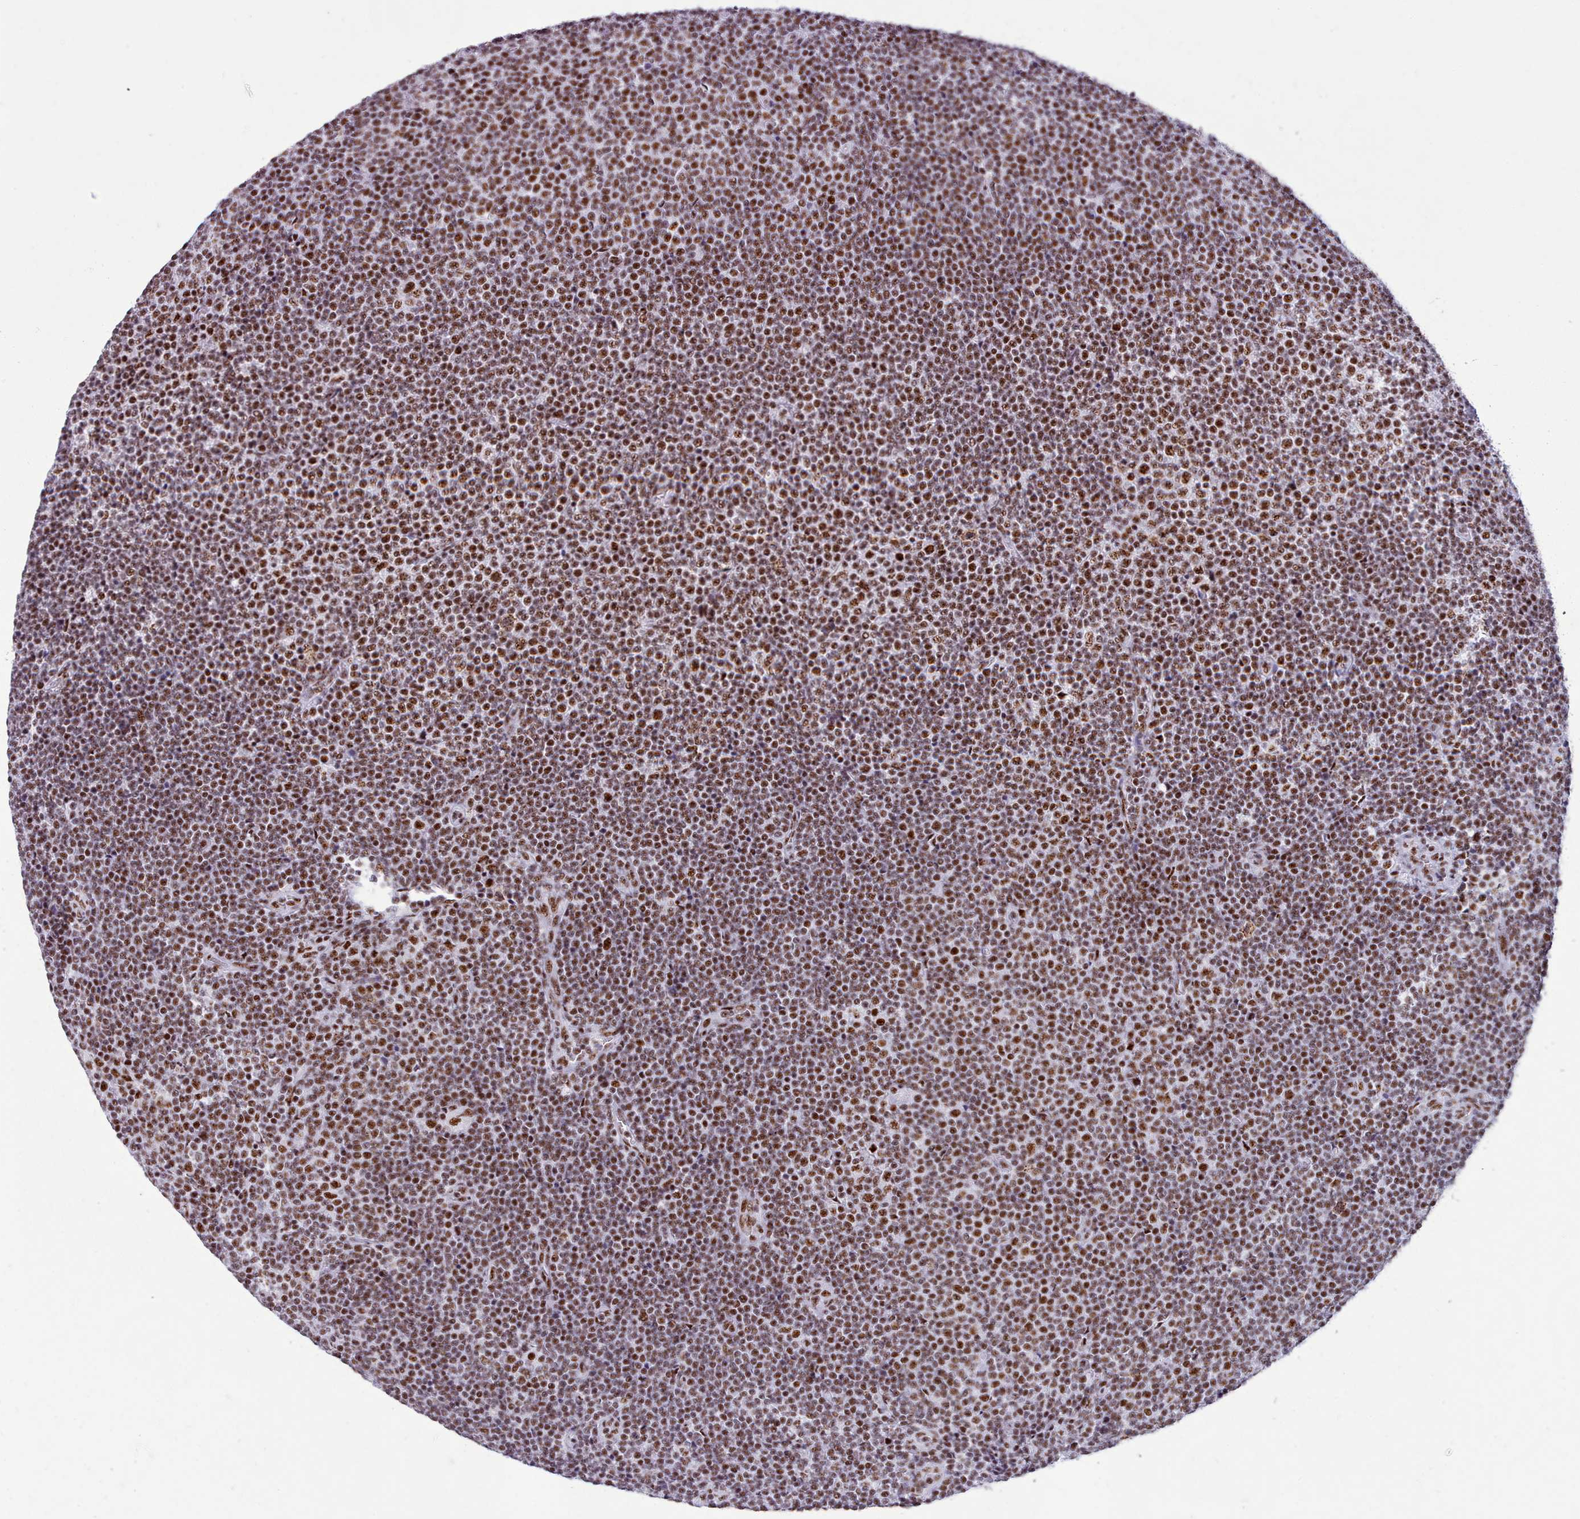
{"staining": {"intensity": "moderate", "quantity": ">75%", "location": "nuclear"}, "tissue": "lymphoma", "cell_type": "Tumor cells", "image_type": "cancer", "snomed": [{"axis": "morphology", "description": "Malignant lymphoma, non-Hodgkin's type, Low grade"}, {"axis": "topography", "description": "Lymph node"}], "caption": "A medium amount of moderate nuclear expression is appreciated in about >75% of tumor cells in malignant lymphoma, non-Hodgkin's type (low-grade) tissue.", "gene": "TMEM35B", "patient": {"sex": "male", "age": 48}}